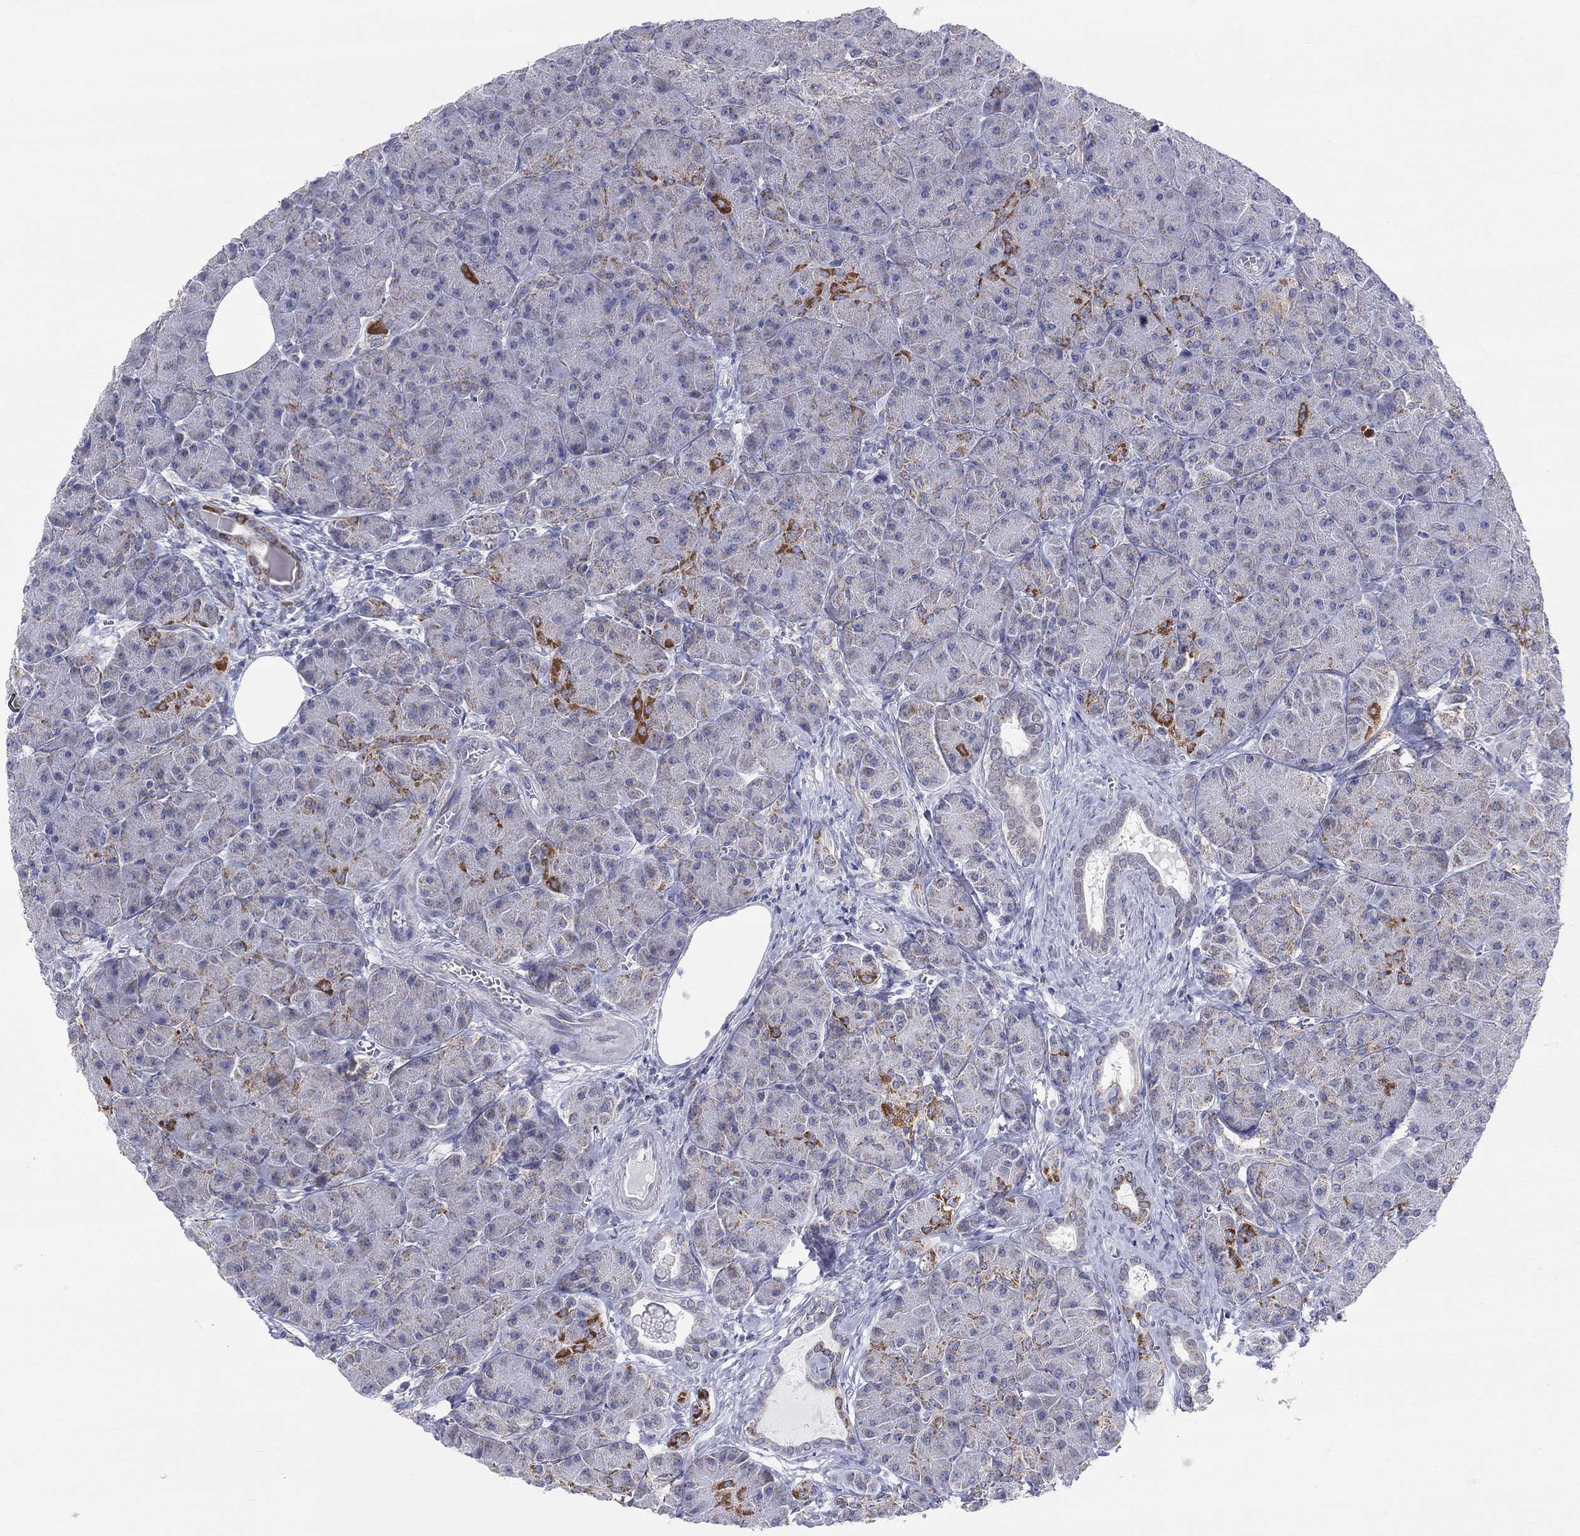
{"staining": {"intensity": "strong", "quantity": "<25%", "location": "cytoplasmic/membranous"}, "tissue": "pancreas", "cell_type": "Exocrine glandular cells", "image_type": "normal", "snomed": [{"axis": "morphology", "description": "Normal tissue, NOS"}, {"axis": "topography", "description": "Pancreas"}], "caption": "Pancreas stained with DAB immunohistochemistry (IHC) demonstrates medium levels of strong cytoplasmic/membranous staining in about <25% of exocrine glandular cells.", "gene": "KISS1R", "patient": {"sex": "male", "age": 61}}